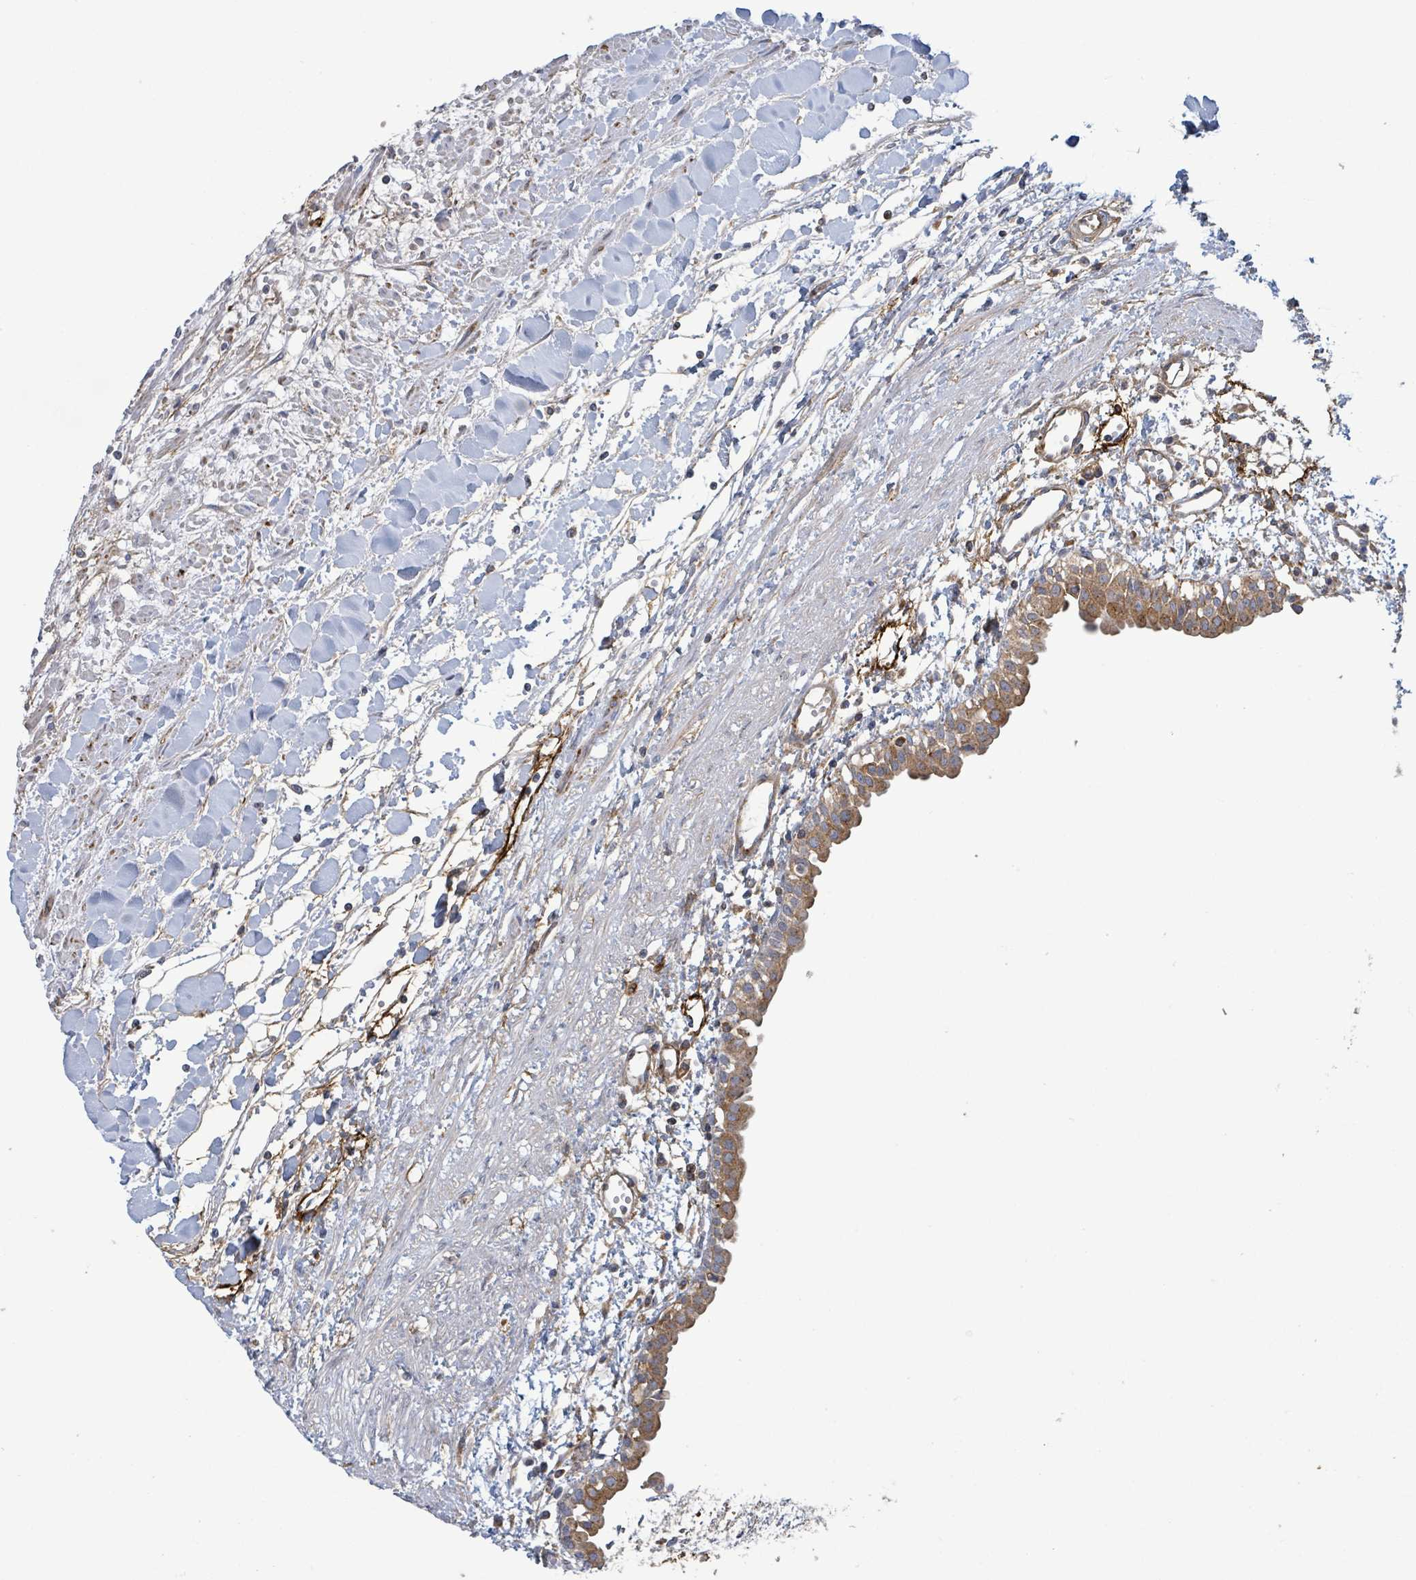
{"staining": {"intensity": "moderate", "quantity": ">75%", "location": "cytoplasmic/membranous"}, "tissue": "renal cancer", "cell_type": "Tumor cells", "image_type": "cancer", "snomed": [{"axis": "morphology", "description": "Adenocarcinoma, NOS"}, {"axis": "topography", "description": "Kidney"}], "caption": "Immunohistochemical staining of human renal cancer exhibits medium levels of moderate cytoplasmic/membranous positivity in about >75% of tumor cells. (brown staining indicates protein expression, while blue staining denotes nuclei).", "gene": "EGFL7", "patient": {"sex": "male", "age": 59}}